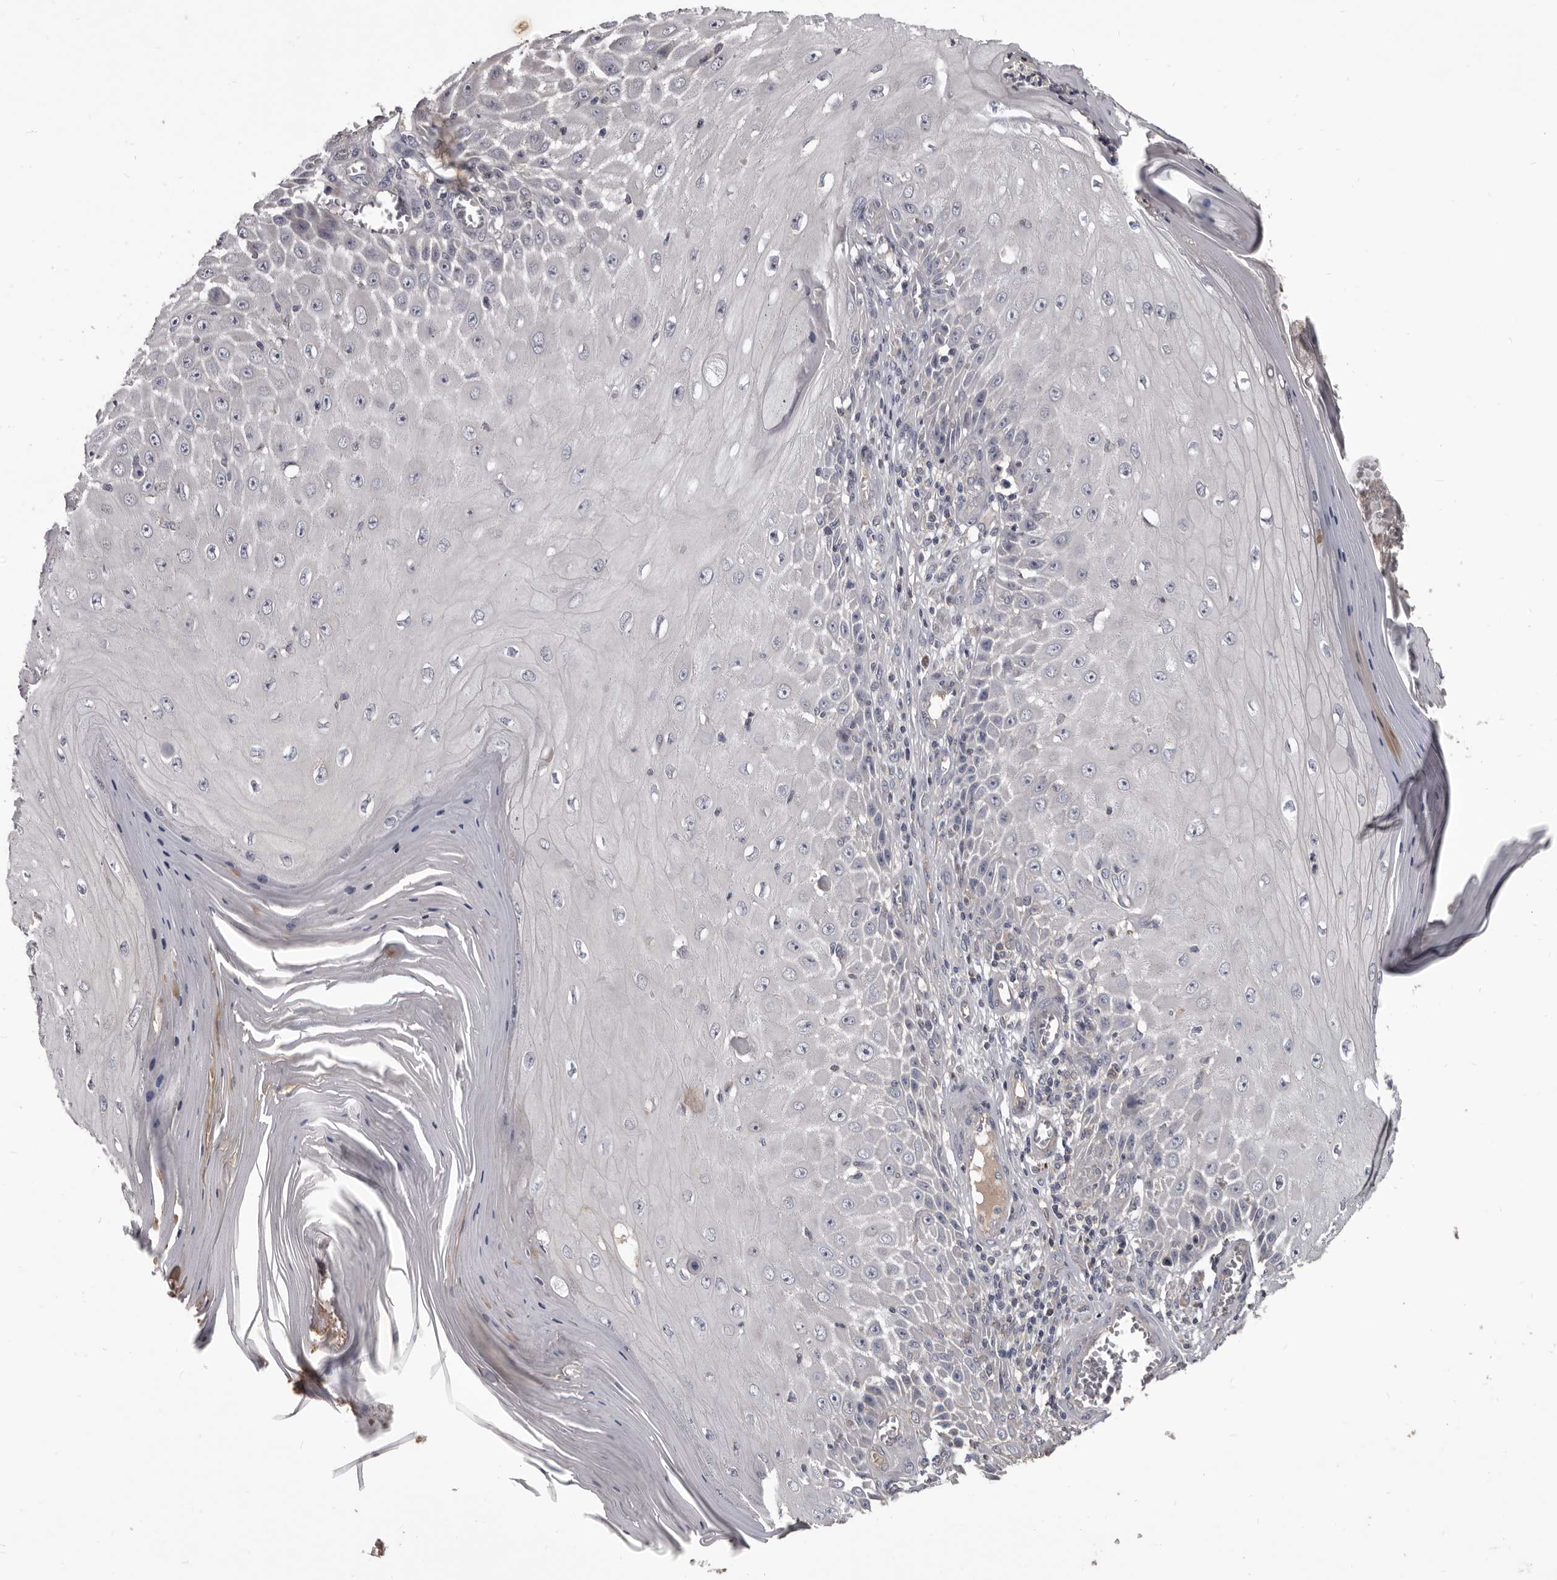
{"staining": {"intensity": "negative", "quantity": "none", "location": "none"}, "tissue": "skin cancer", "cell_type": "Tumor cells", "image_type": "cancer", "snomed": [{"axis": "morphology", "description": "Squamous cell carcinoma, NOS"}, {"axis": "topography", "description": "Skin"}], "caption": "This is a image of IHC staining of skin squamous cell carcinoma, which shows no positivity in tumor cells. (DAB IHC, high magnification).", "gene": "ALDH5A1", "patient": {"sex": "female", "age": 73}}